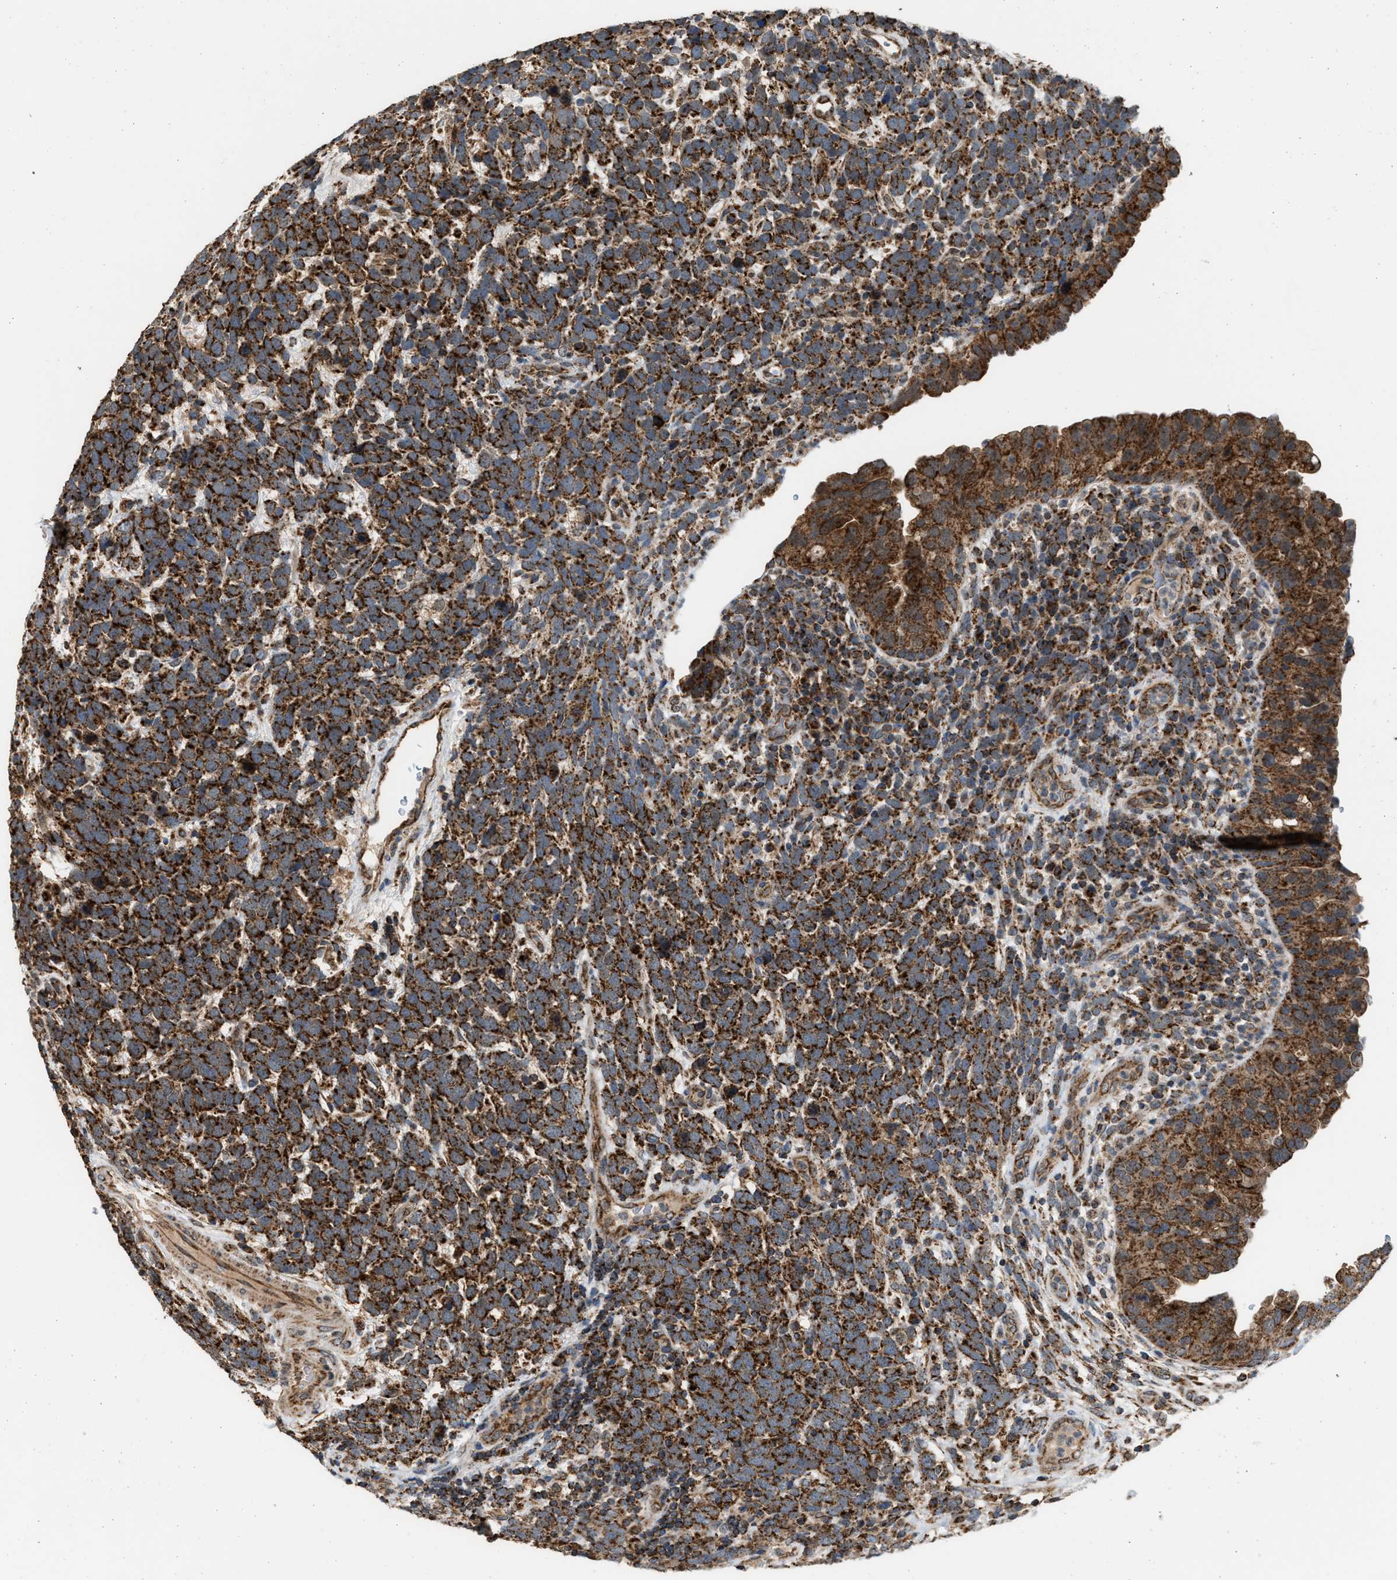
{"staining": {"intensity": "strong", "quantity": ">75%", "location": "cytoplasmic/membranous"}, "tissue": "urothelial cancer", "cell_type": "Tumor cells", "image_type": "cancer", "snomed": [{"axis": "morphology", "description": "Urothelial carcinoma, High grade"}, {"axis": "topography", "description": "Urinary bladder"}], "caption": "A photomicrograph of urothelial cancer stained for a protein demonstrates strong cytoplasmic/membranous brown staining in tumor cells.", "gene": "SGSM2", "patient": {"sex": "female", "age": 82}}